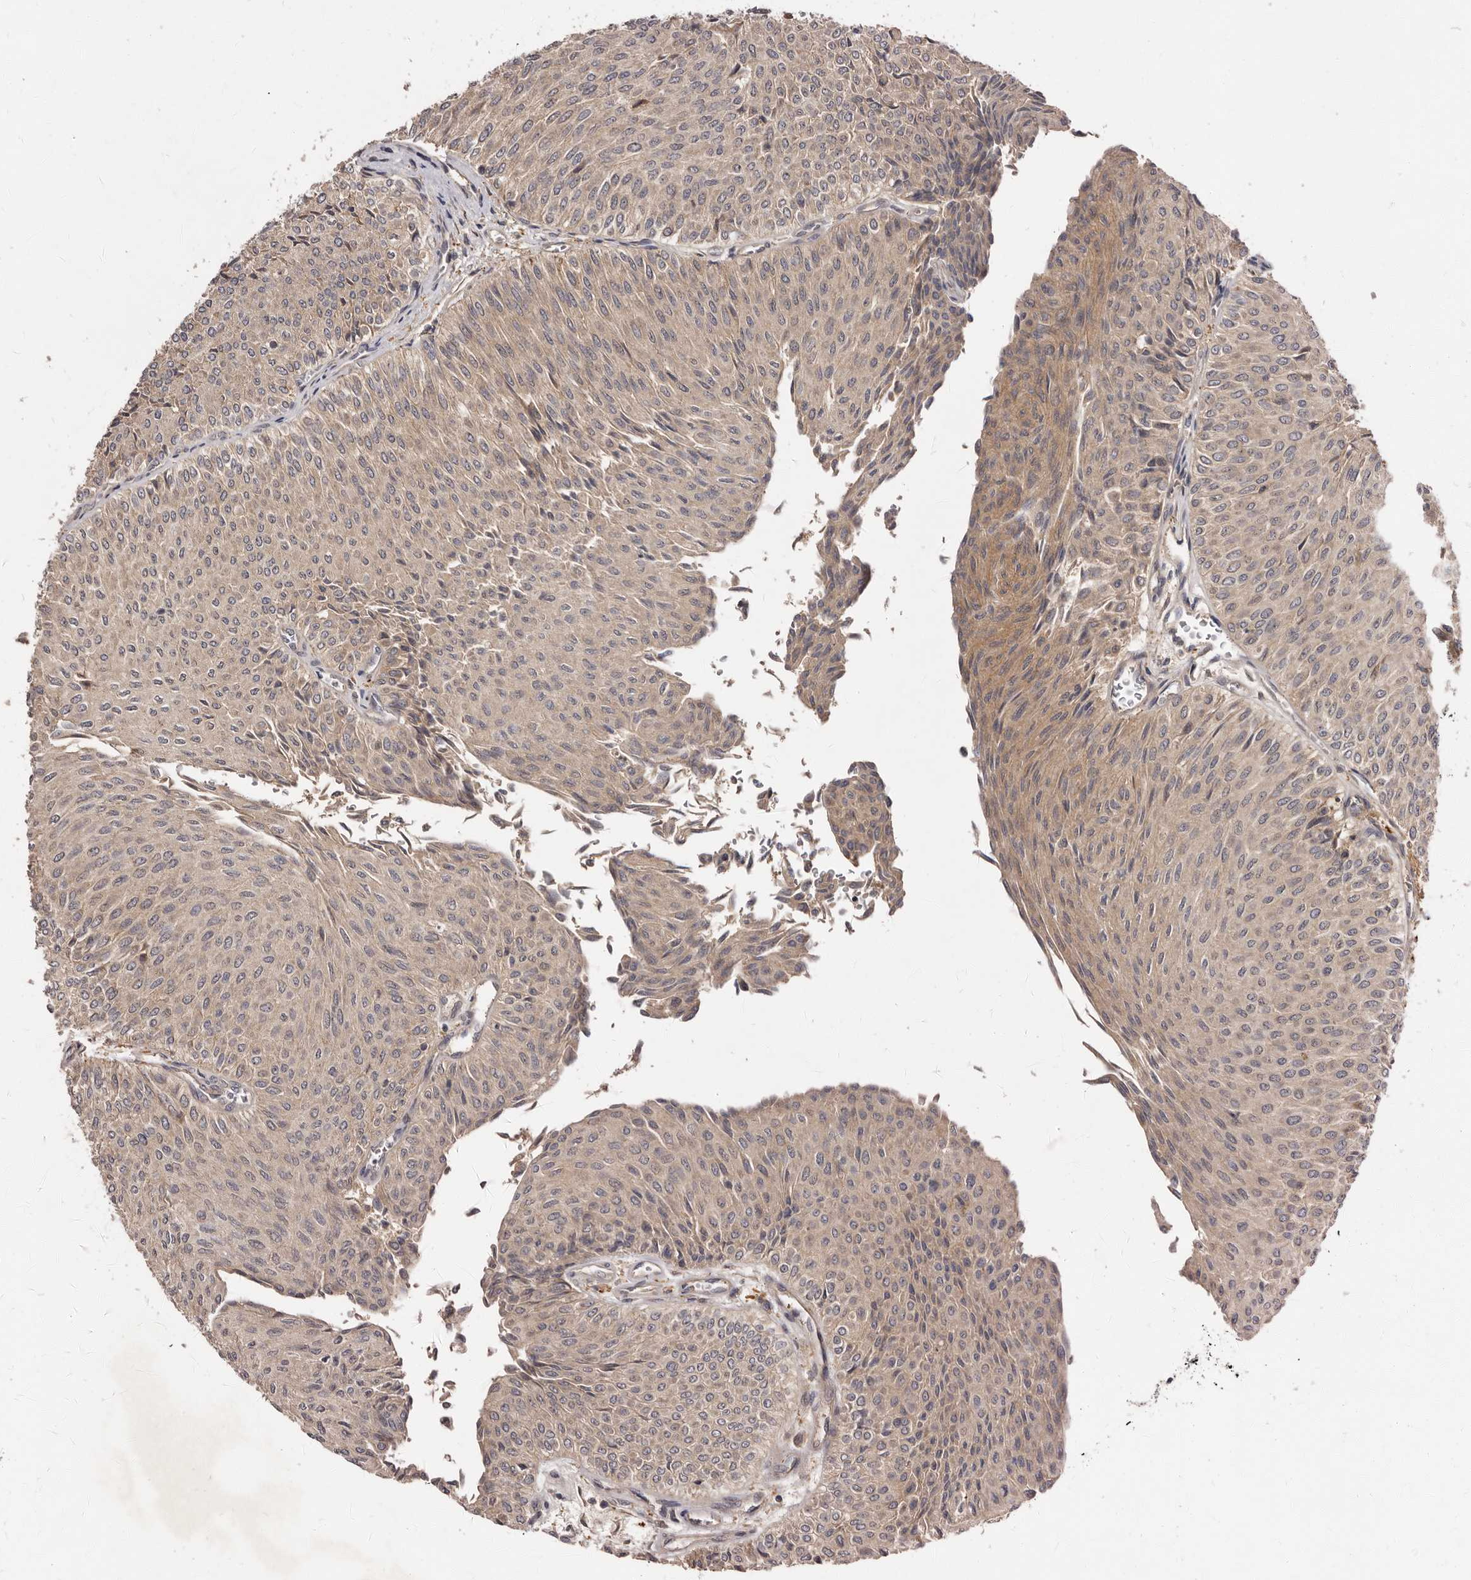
{"staining": {"intensity": "weak", "quantity": ">75%", "location": "cytoplasmic/membranous"}, "tissue": "urothelial cancer", "cell_type": "Tumor cells", "image_type": "cancer", "snomed": [{"axis": "morphology", "description": "Urothelial carcinoma, Low grade"}, {"axis": "topography", "description": "Urinary bladder"}], "caption": "Low-grade urothelial carcinoma tissue exhibits weak cytoplasmic/membranous expression in approximately >75% of tumor cells, visualized by immunohistochemistry.", "gene": "INAVA", "patient": {"sex": "male", "age": 78}}